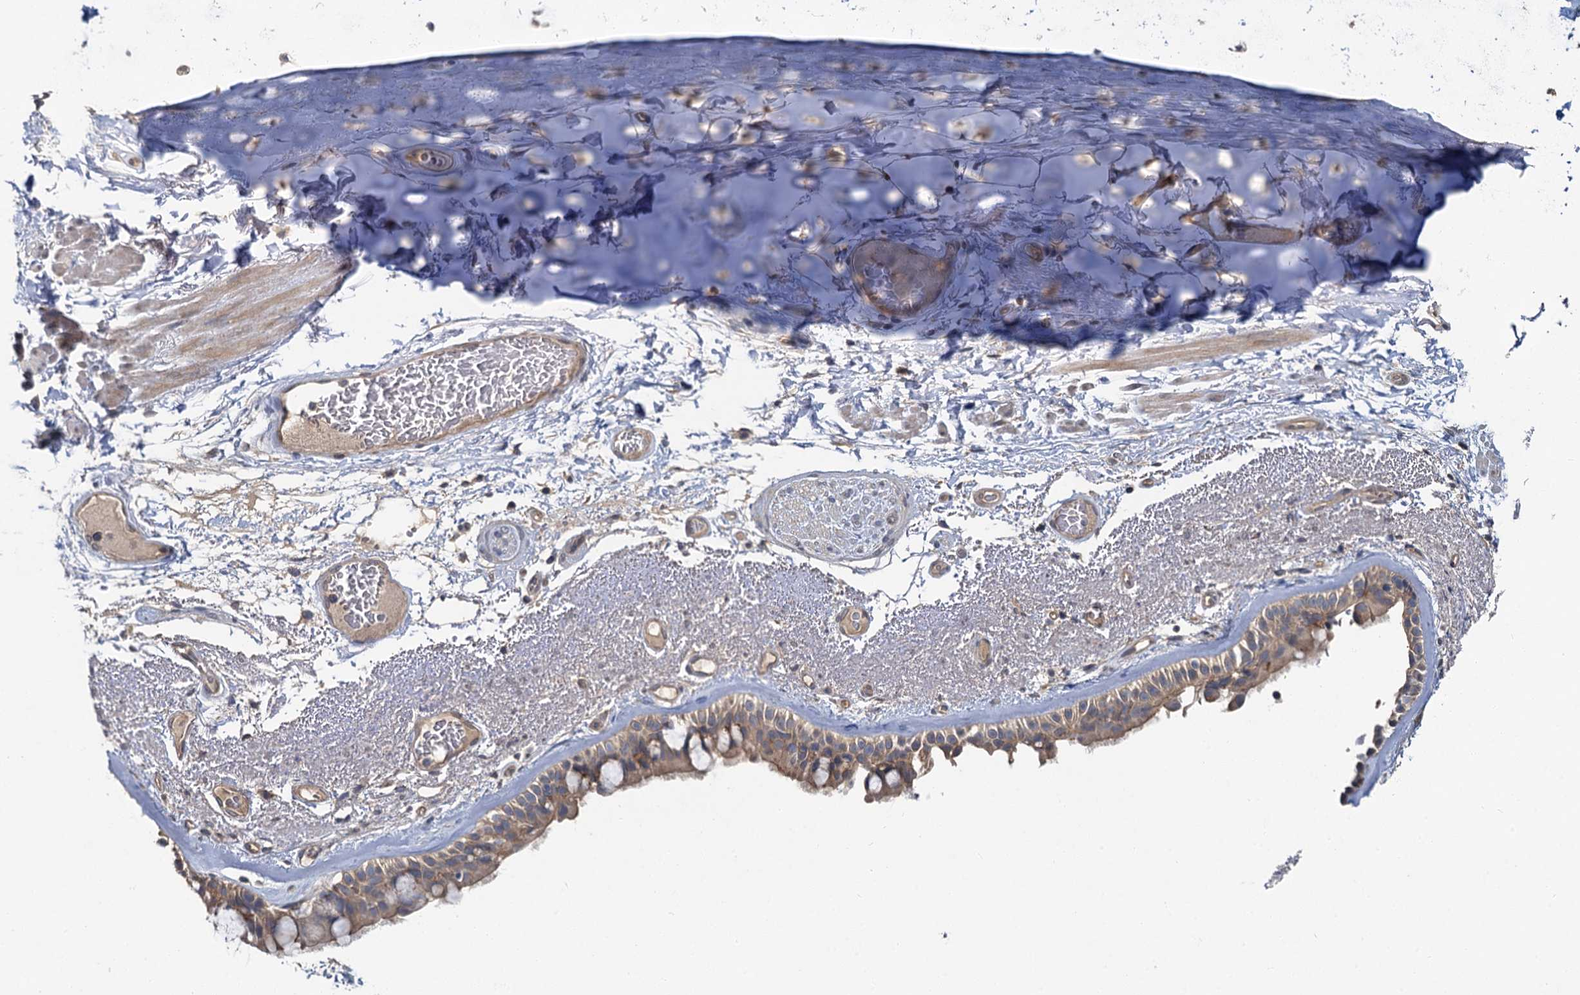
{"staining": {"intensity": "weak", "quantity": "25%-75%", "location": "cytoplasmic/membranous"}, "tissue": "bronchus", "cell_type": "Respiratory epithelial cells", "image_type": "normal", "snomed": [{"axis": "morphology", "description": "Normal tissue, NOS"}, {"axis": "morphology", "description": "Squamous cell carcinoma, NOS"}, {"axis": "topography", "description": "Lymph node"}, {"axis": "topography", "description": "Bronchus"}, {"axis": "topography", "description": "Lung"}], "caption": "IHC photomicrograph of benign human bronchus stained for a protein (brown), which displays low levels of weak cytoplasmic/membranous staining in about 25%-75% of respiratory epithelial cells.", "gene": "ZNF324", "patient": {"sex": "male", "age": 66}}